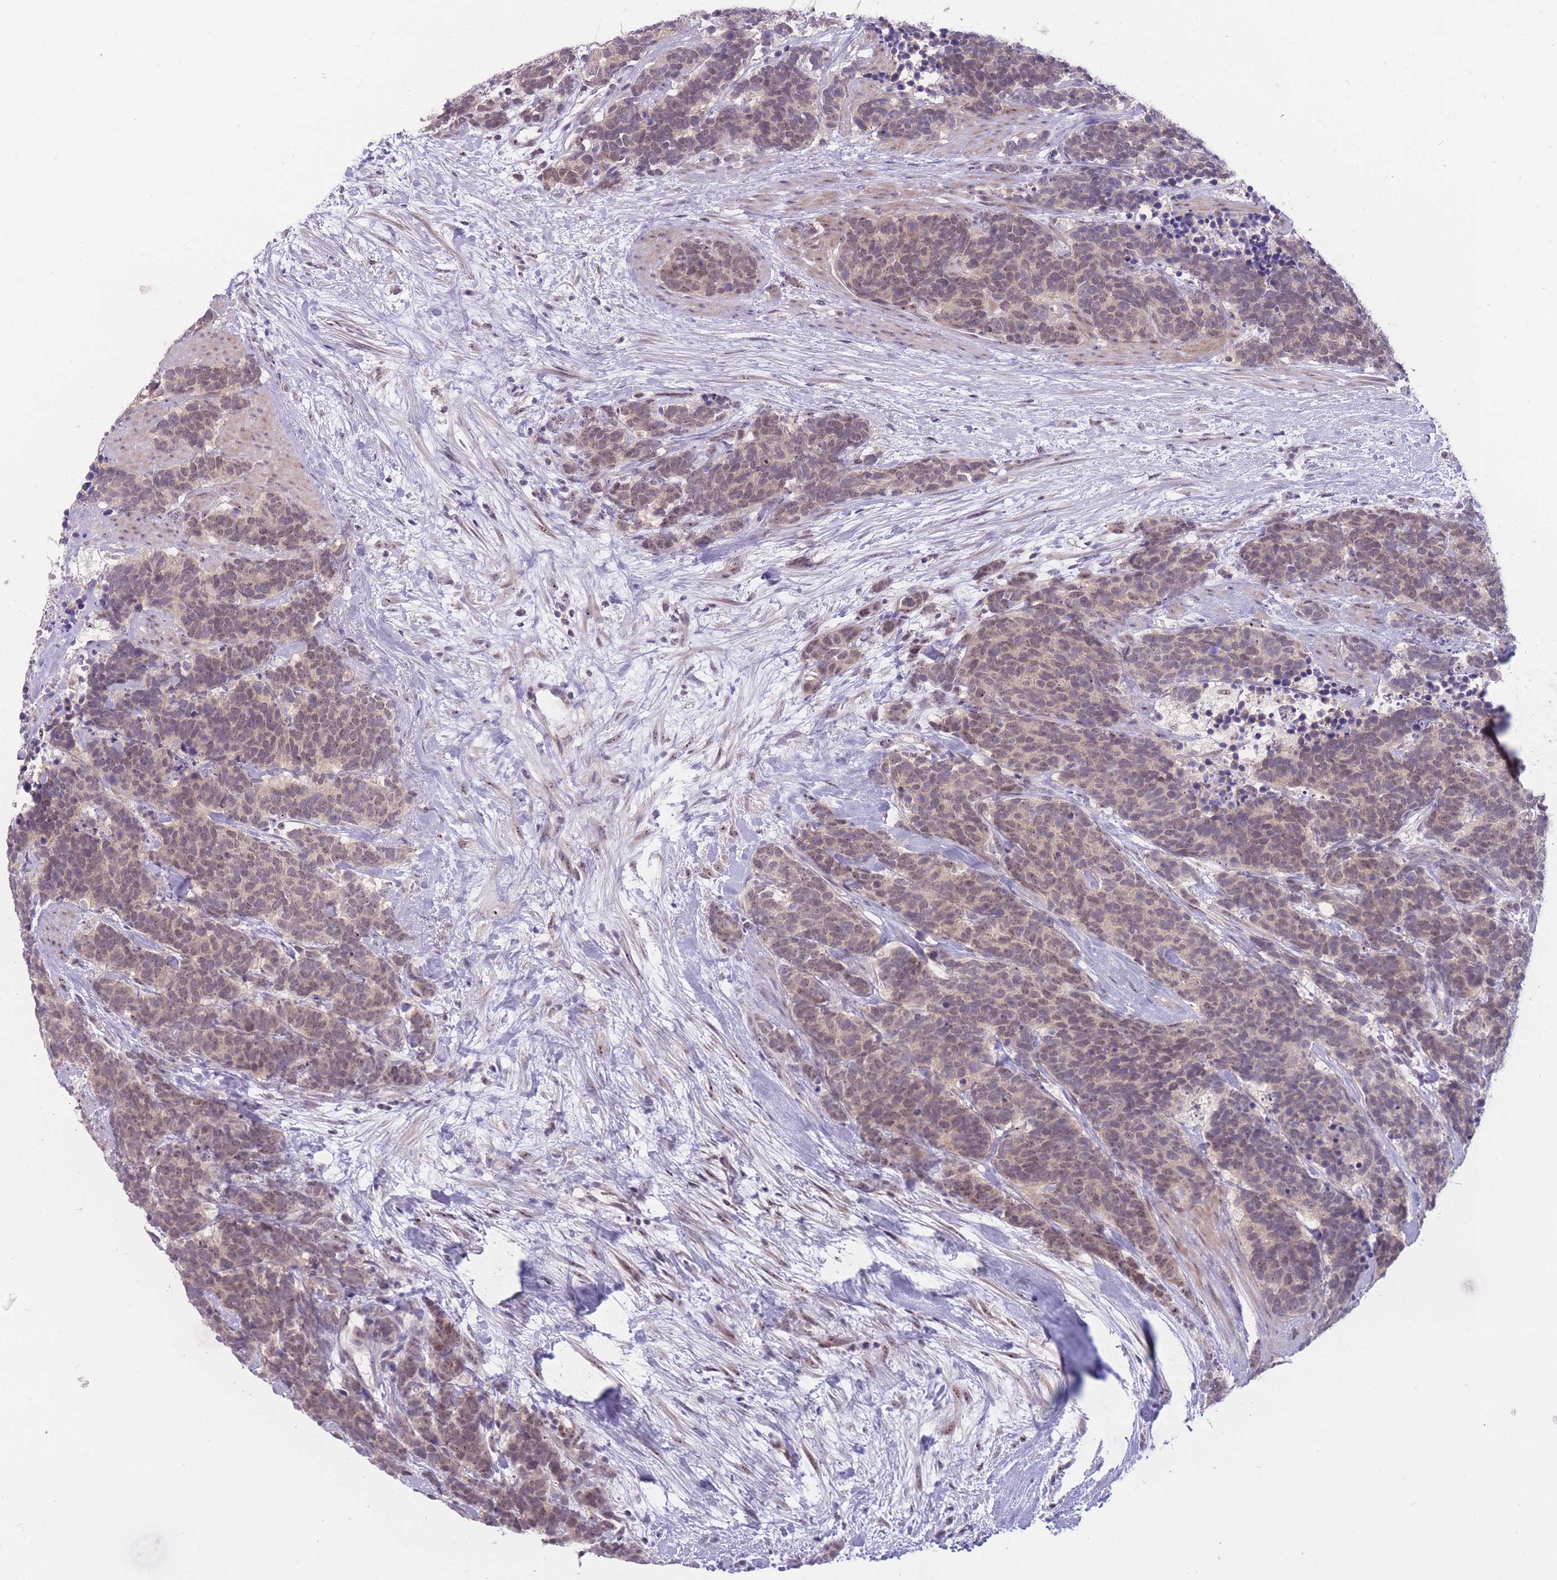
{"staining": {"intensity": "weak", "quantity": ">75%", "location": "nuclear"}, "tissue": "carcinoid", "cell_type": "Tumor cells", "image_type": "cancer", "snomed": [{"axis": "morphology", "description": "Carcinoma, NOS"}, {"axis": "morphology", "description": "Carcinoid, malignant, NOS"}, {"axis": "topography", "description": "Prostate"}], "caption": "Human carcinoma stained with a brown dye demonstrates weak nuclear positive staining in about >75% of tumor cells.", "gene": "MCIDAS", "patient": {"sex": "male", "age": 57}}